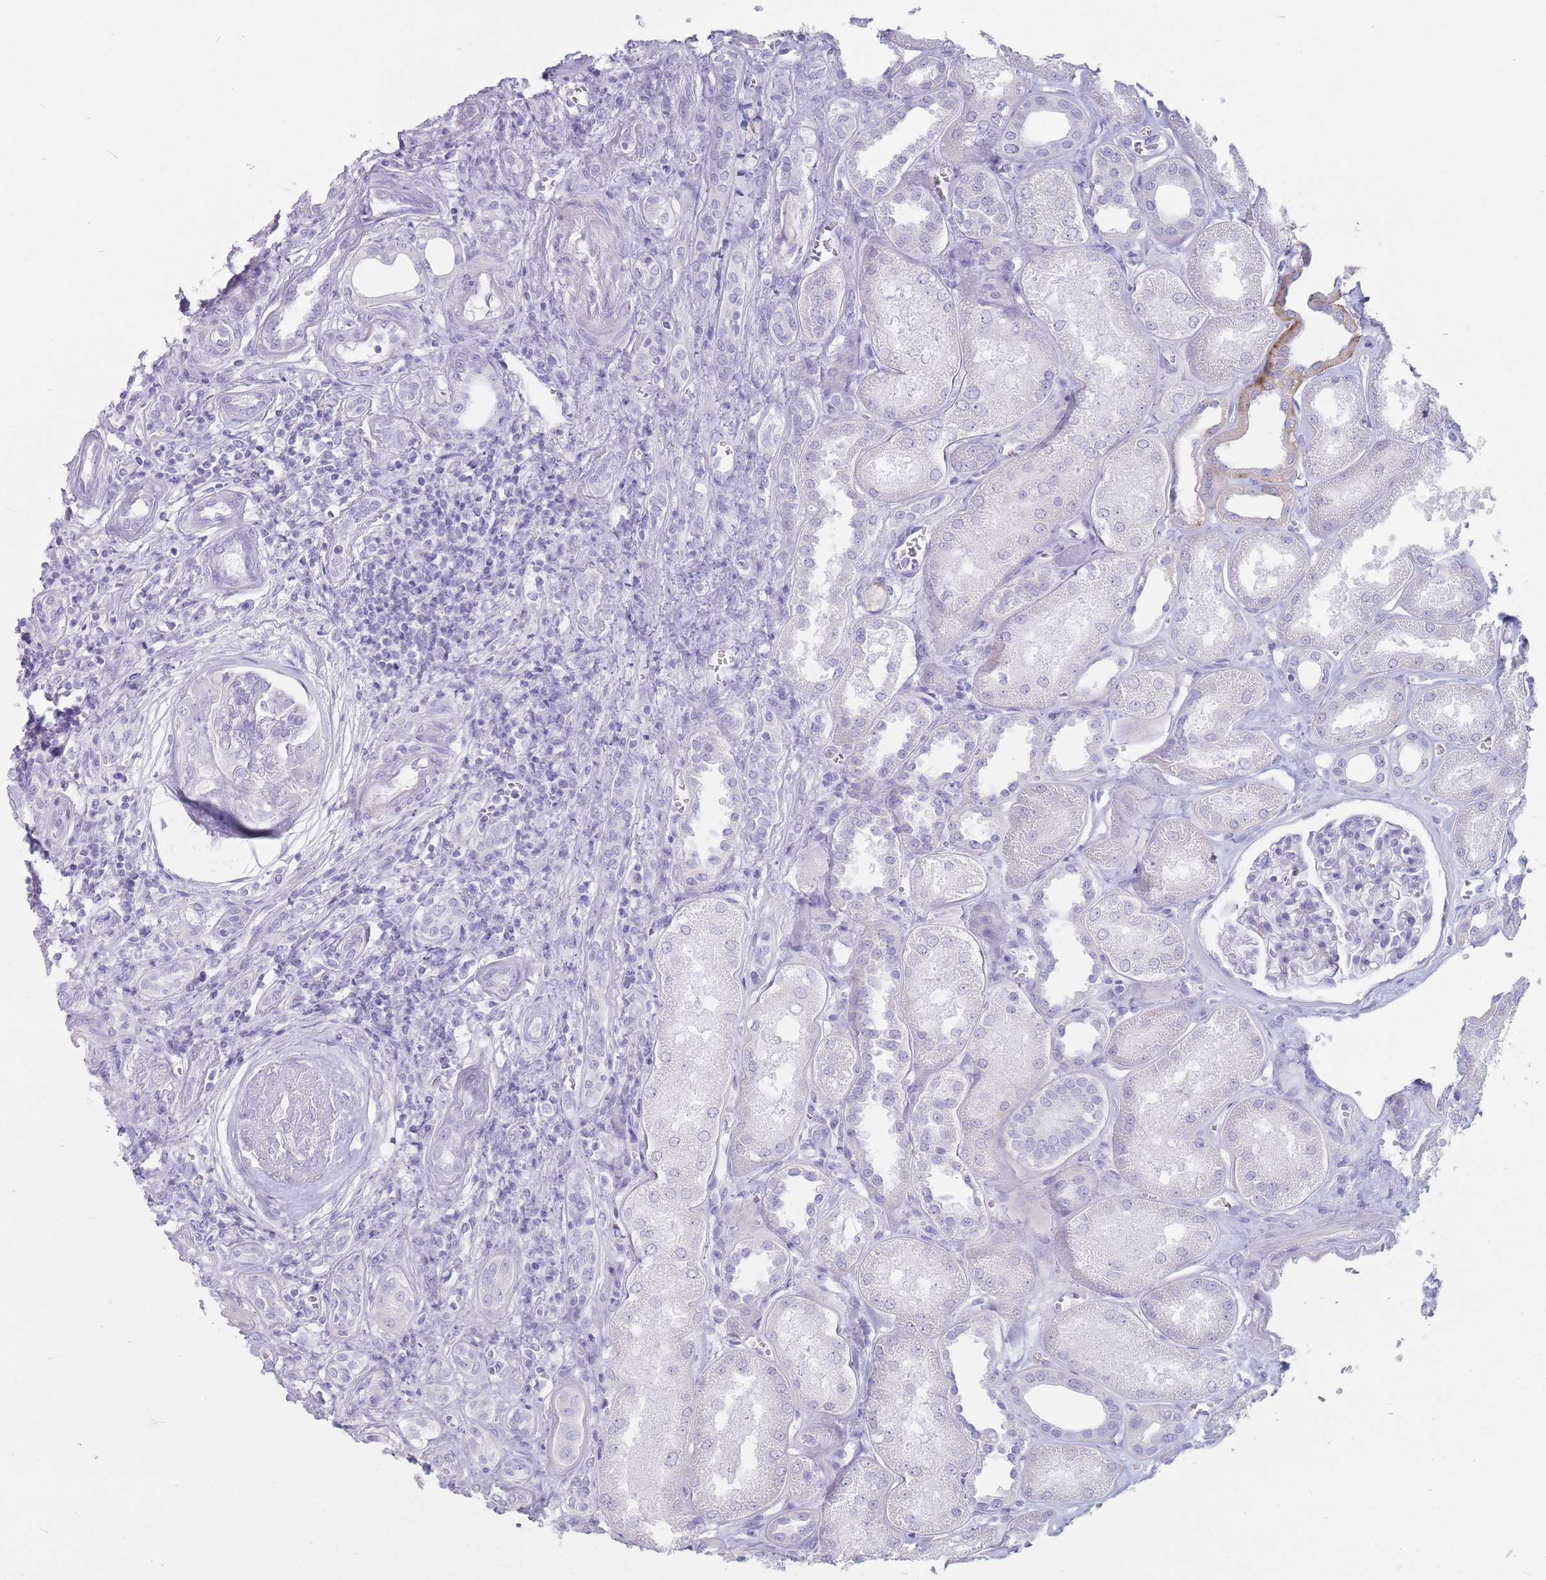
{"staining": {"intensity": "negative", "quantity": "none", "location": "none"}, "tissue": "kidney", "cell_type": "Cells in glomeruli", "image_type": "normal", "snomed": [{"axis": "morphology", "description": "Normal tissue, NOS"}, {"axis": "morphology", "description": "Adenocarcinoma, NOS"}, {"axis": "topography", "description": "Kidney"}], "caption": "High power microscopy micrograph of an immunohistochemistry (IHC) micrograph of benign kidney, revealing no significant expression in cells in glomeruli. Nuclei are stained in blue.", "gene": "ST3GAL5", "patient": {"sex": "female", "age": 68}}